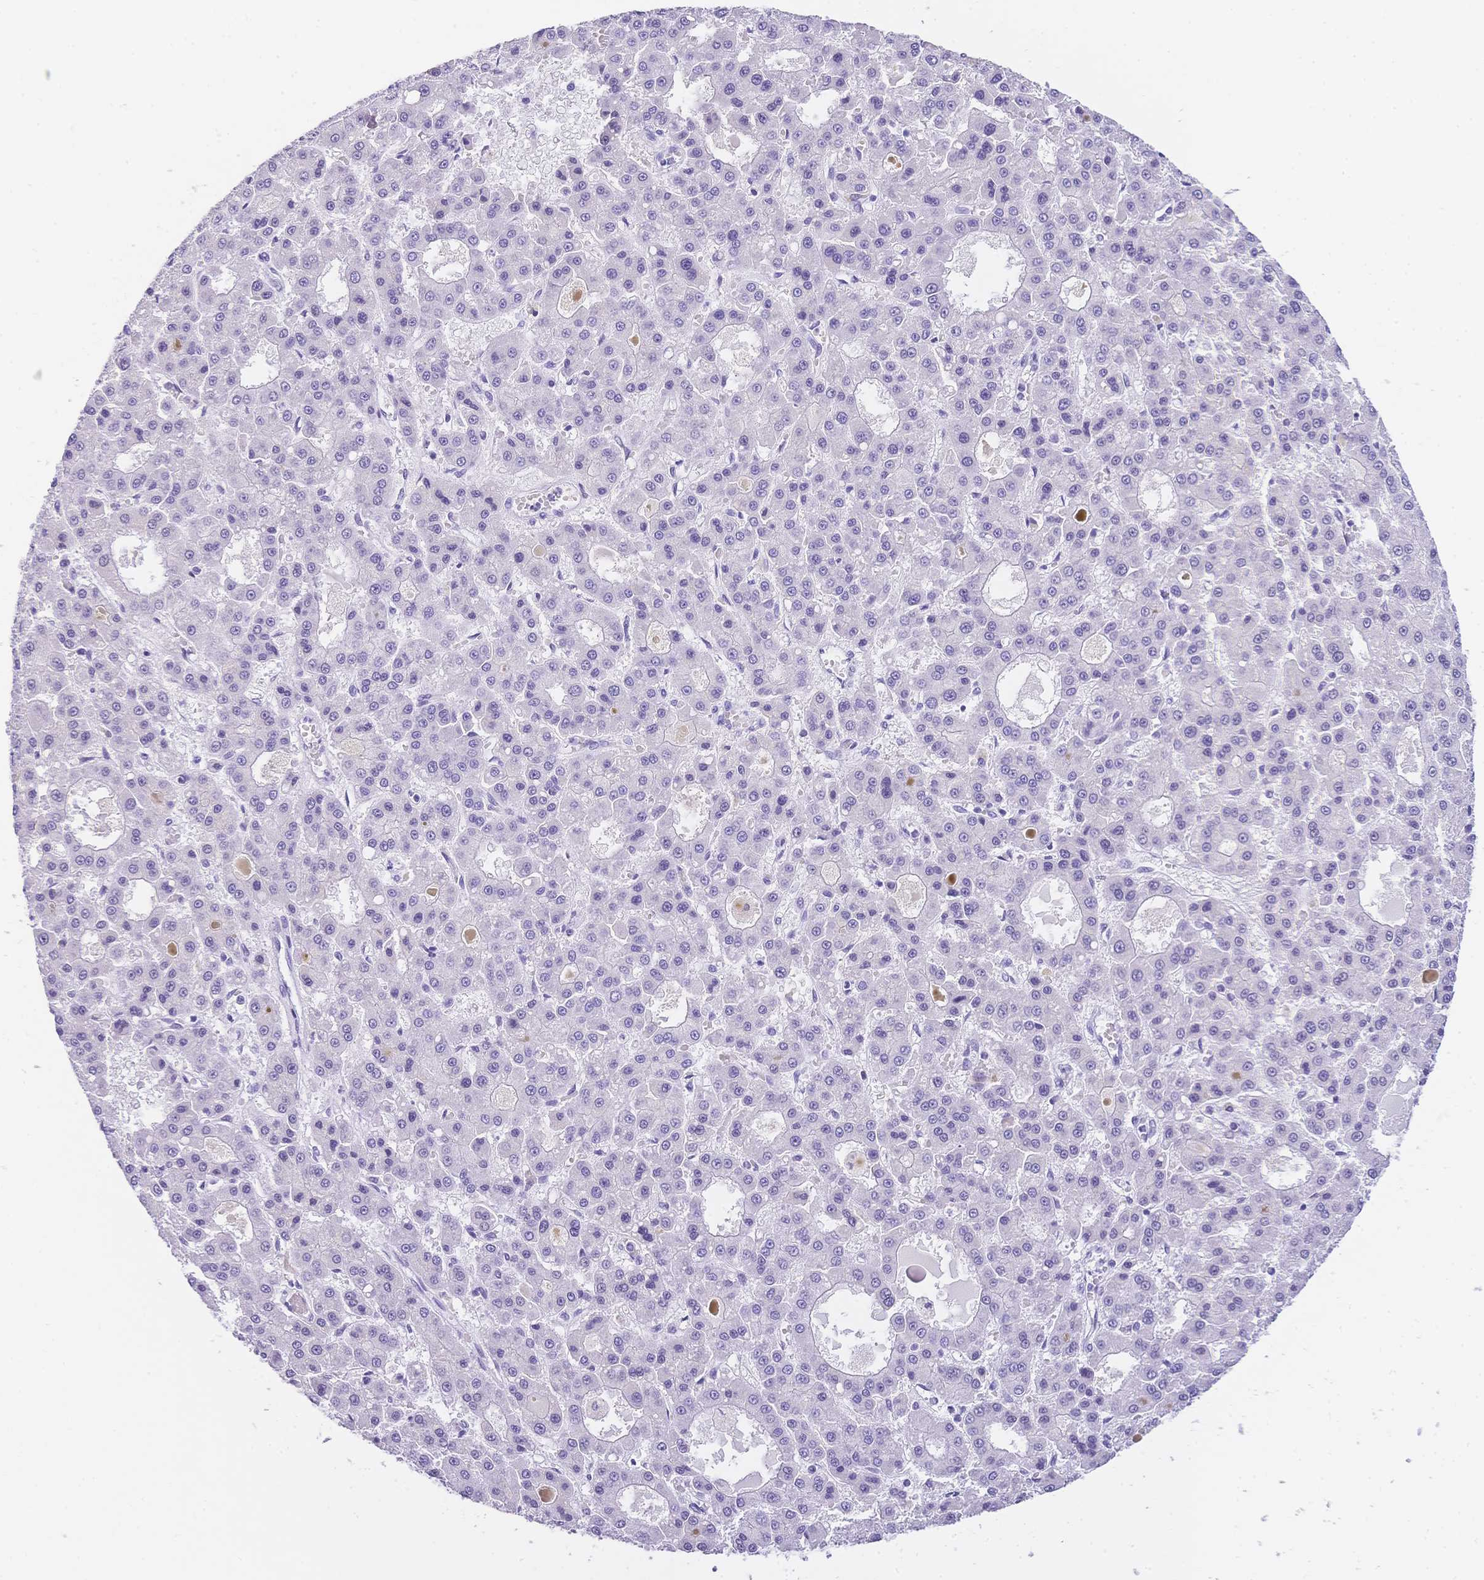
{"staining": {"intensity": "negative", "quantity": "none", "location": "none"}, "tissue": "liver cancer", "cell_type": "Tumor cells", "image_type": "cancer", "snomed": [{"axis": "morphology", "description": "Carcinoma, Hepatocellular, NOS"}, {"axis": "topography", "description": "Liver"}], "caption": "Human liver hepatocellular carcinoma stained for a protein using immunohistochemistry displays no staining in tumor cells.", "gene": "MUC21", "patient": {"sex": "male", "age": 70}}